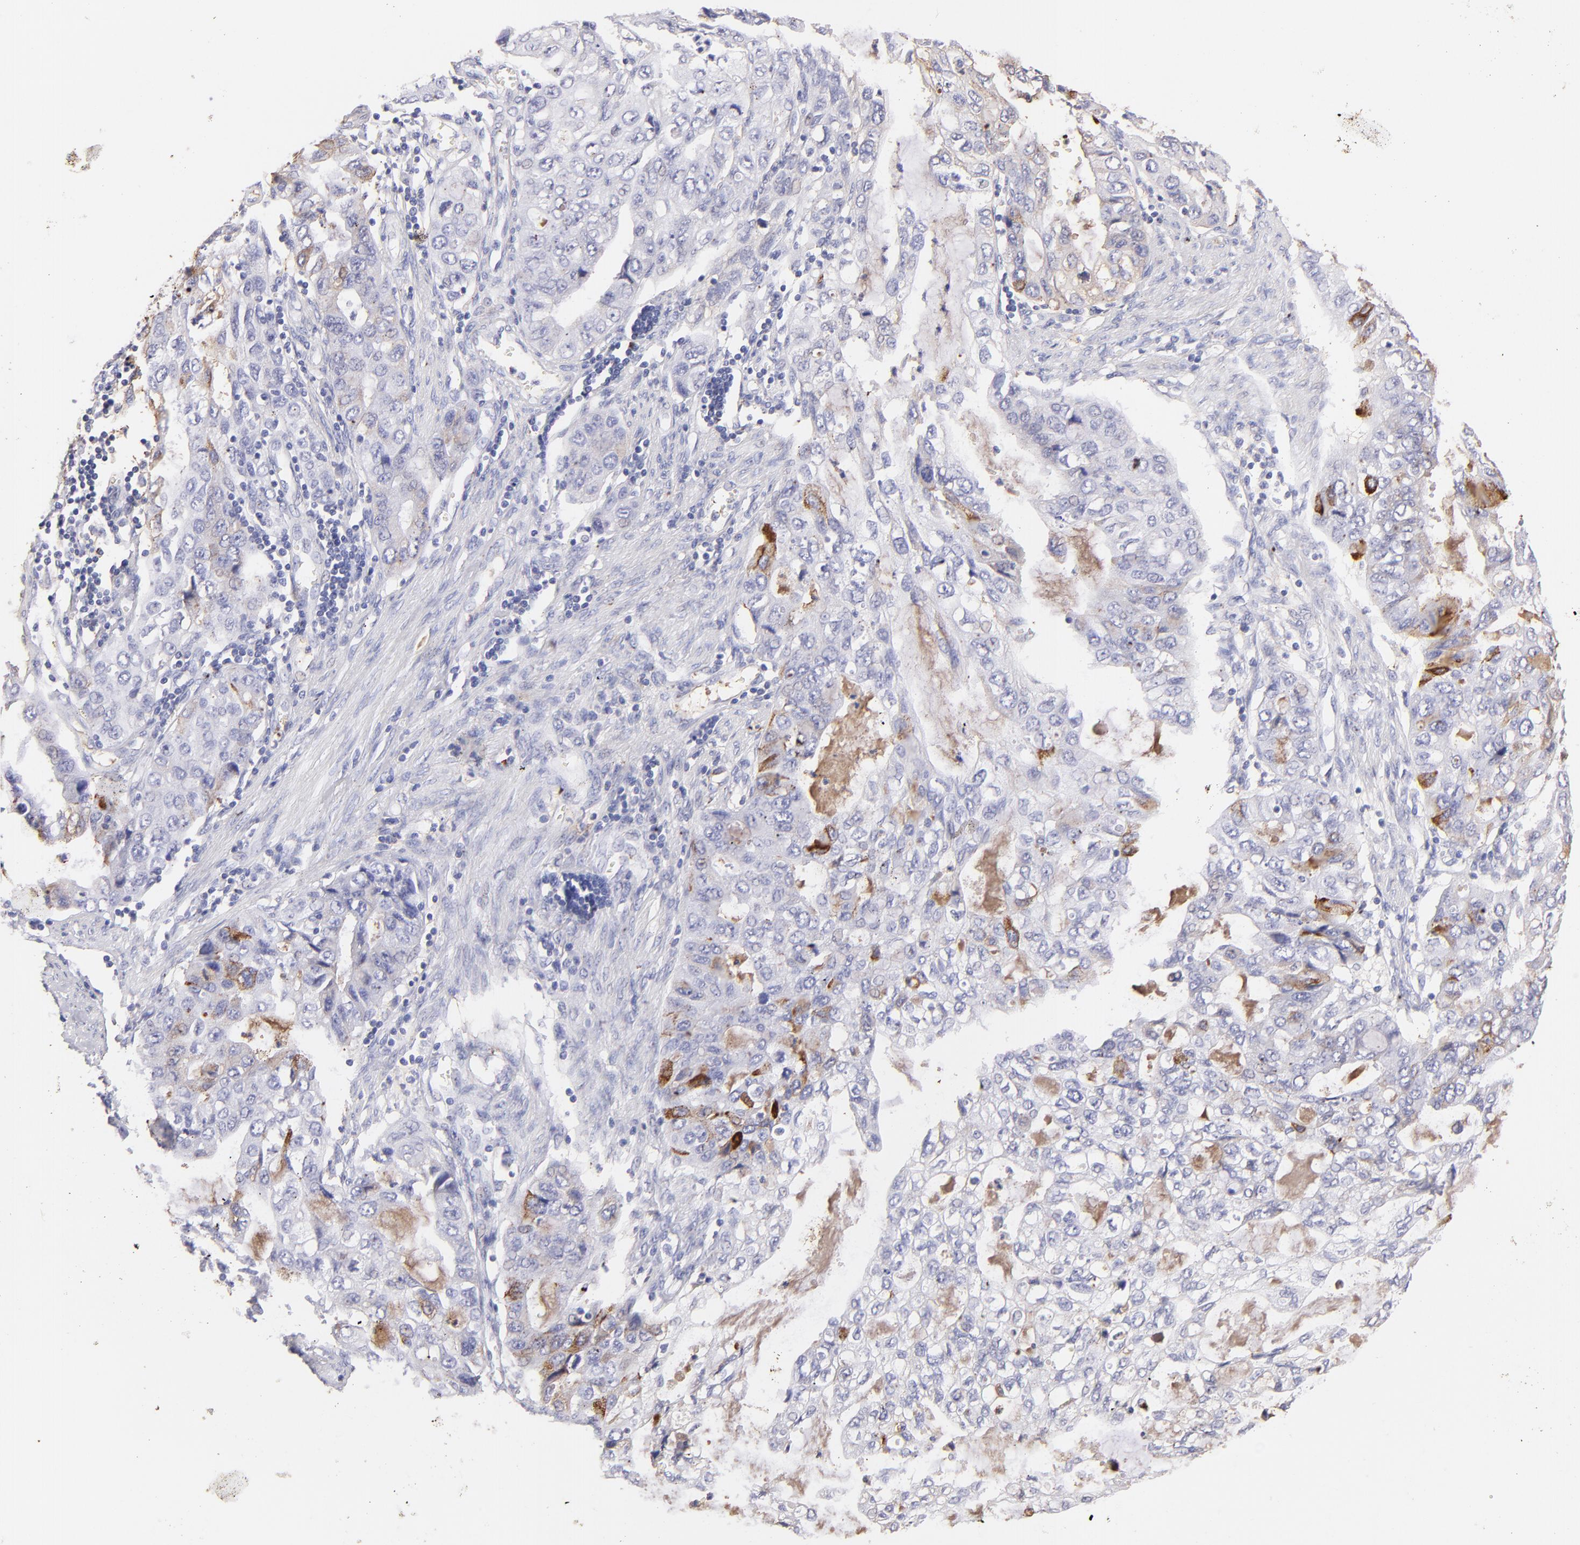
{"staining": {"intensity": "negative", "quantity": "none", "location": "none"}, "tissue": "stomach cancer", "cell_type": "Tumor cells", "image_type": "cancer", "snomed": [{"axis": "morphology", "description": "Adenocarcinoma, NOS"}, {"axis": "topography", "description": "Stomach, upper"}], "caption": "Tumor cells show no significant expression in stomach cancer (adenocarcinoma). (Stains: DAB IHC with hematoxylin counter stain, Microscopy: brightfield microscopy at high magnification).", "gene": "FGB", "patient": {"sex": "female", "age": 52}}